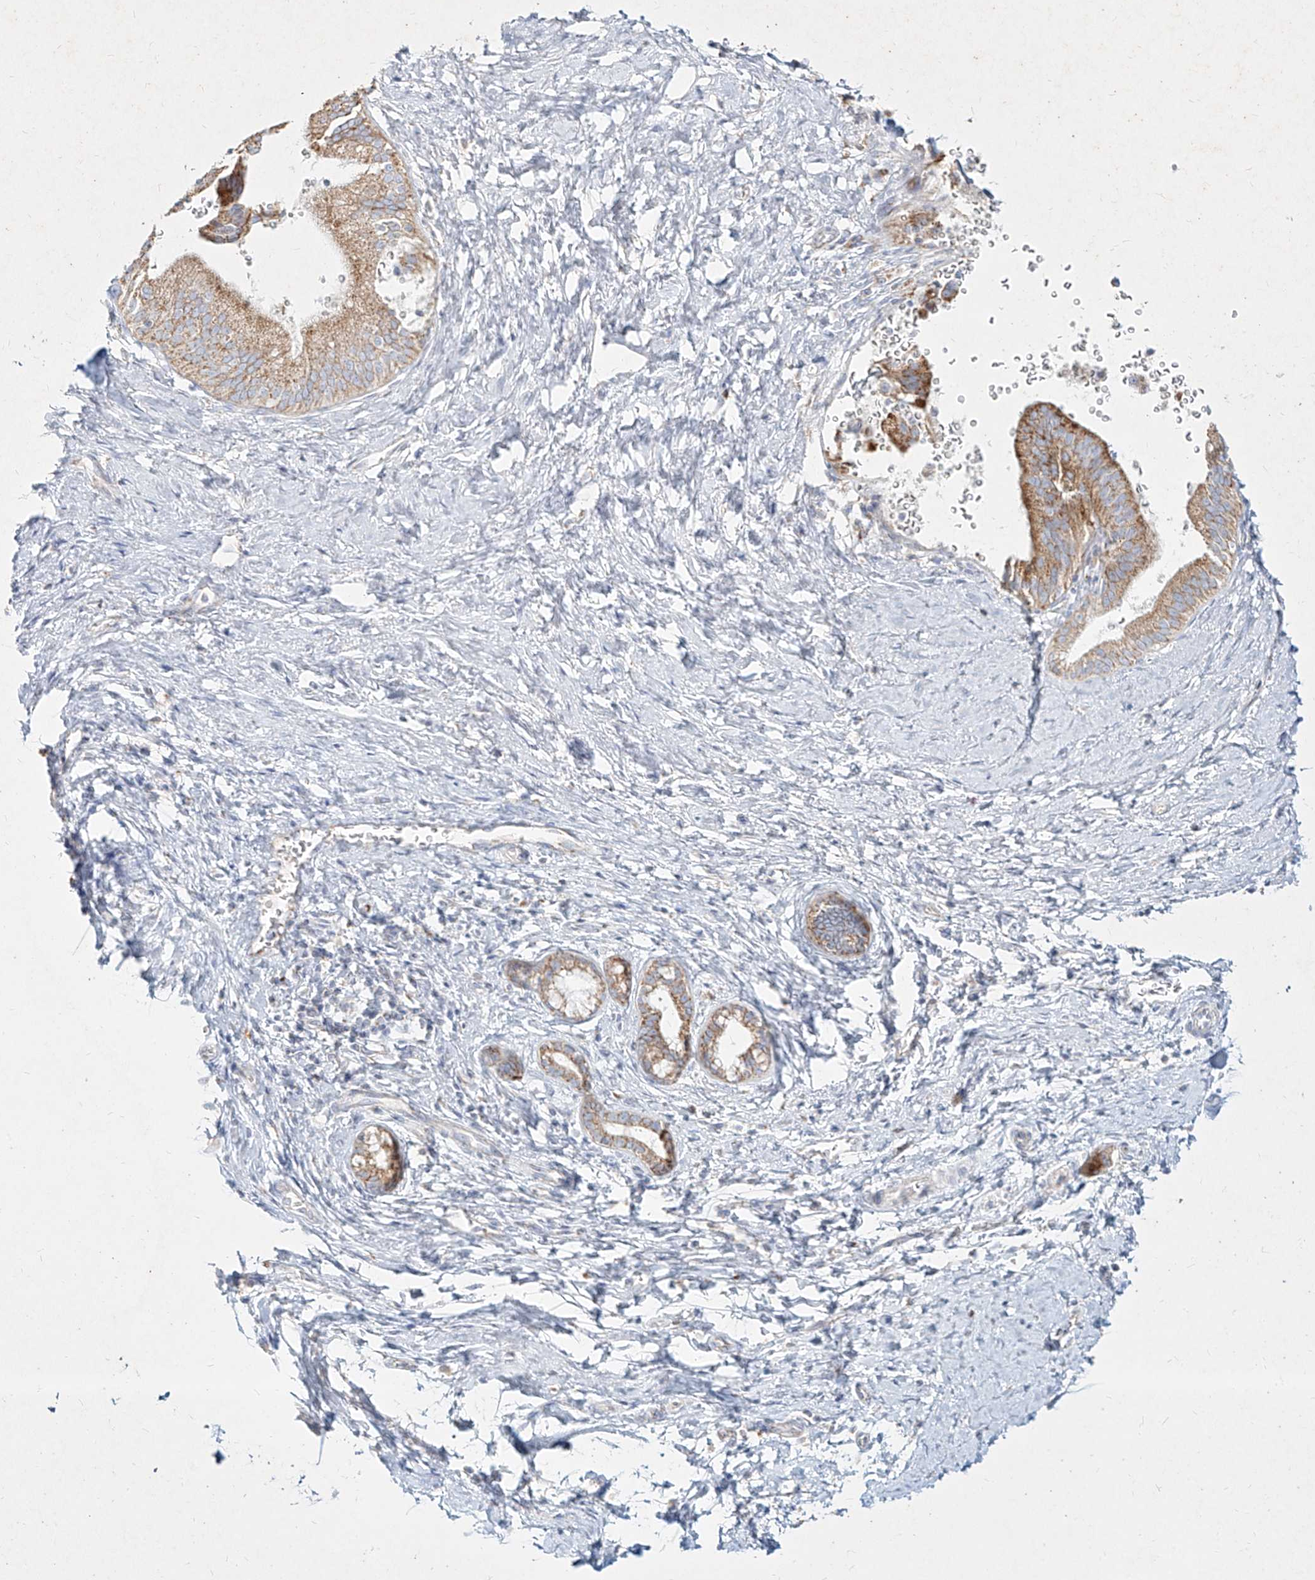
{"staining": {"intensity": "moderate", "quantity": ">75%", "location": "cytoplasmic/membranous"}, "tissue": "pancreatic cancer", "cell_type": "Tumor cells", "image_type": "cancer", "snomed": [{"axis": "morphology", "description": "Adenocarcinoma, NOS"}, {"axis": "topography", "description": "Pancreas"}], "caption": "Protein expression analysis of human adenocarcinoma (pancreatic) reveals moderate cytoplasmic/membranous expression in about >75% of tumor cells.", "gene": "MTX2", "patient": {"sex": "female", "age": 72}}